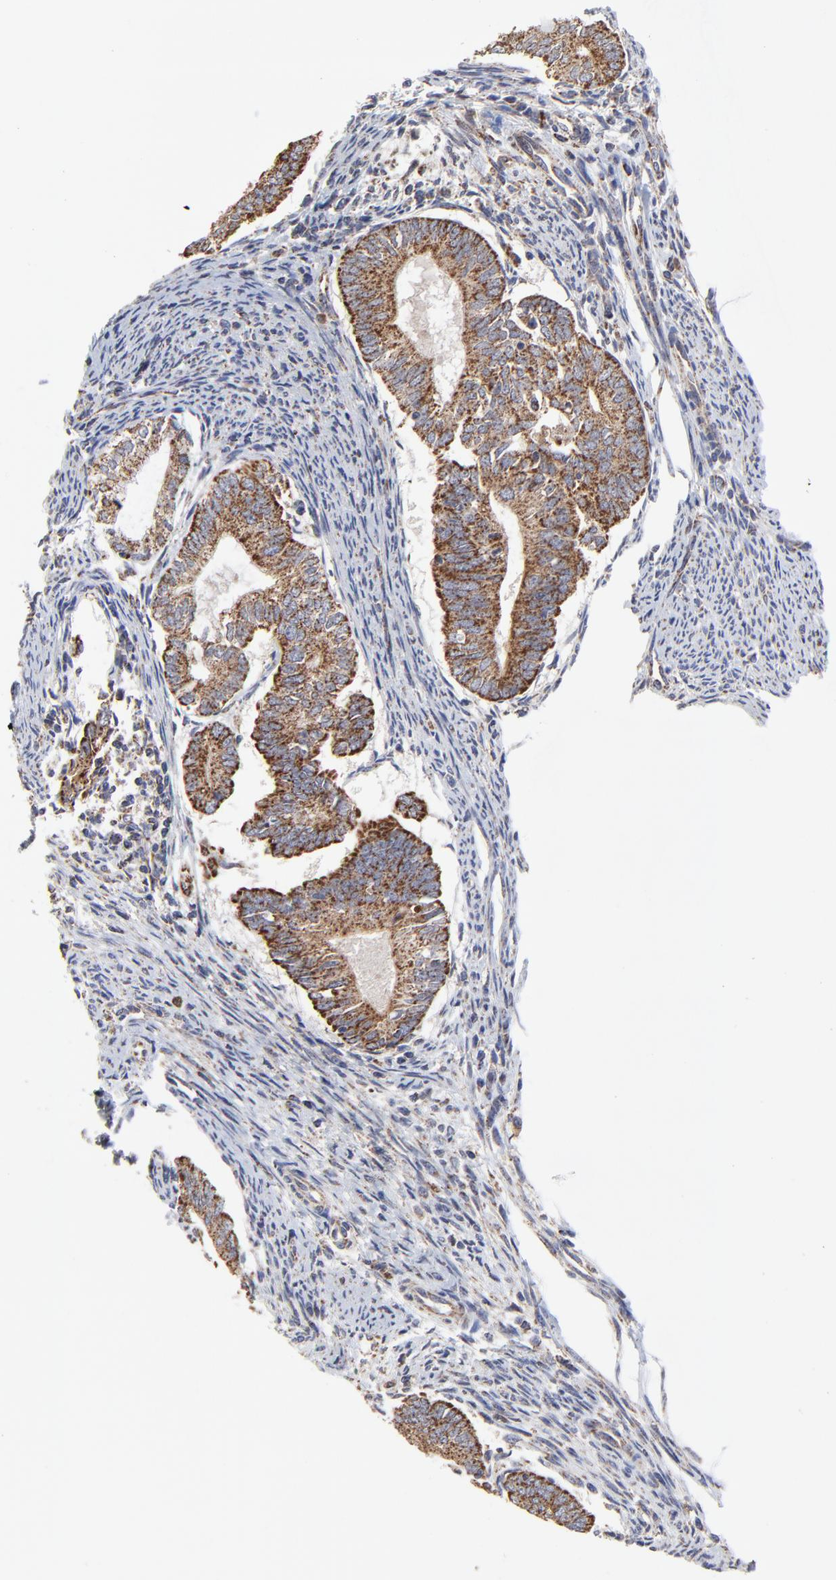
{"staining": {"intensity": "moderate", "quantity": ">75%", "location": "cytoplasmic/membranous"}, "tissue": "endometrial cancer", "cell_type": "Tumor cells", "image_type": "cancer", "snomed": [{"axis": "morphology", "description": "Adenocarcinoma, NOS"}, {"axis": "topography", "description": "Endometrium"}], "caption": "Immunohistochemistry (DAB) staining of human endometrial adenocarcinoma shows moderate cytoplasmic/membranous protein expression in approximately >75% of tumor cells.", "gene": "ZNF550", "patient": {"sex": "female", "age": 63}}